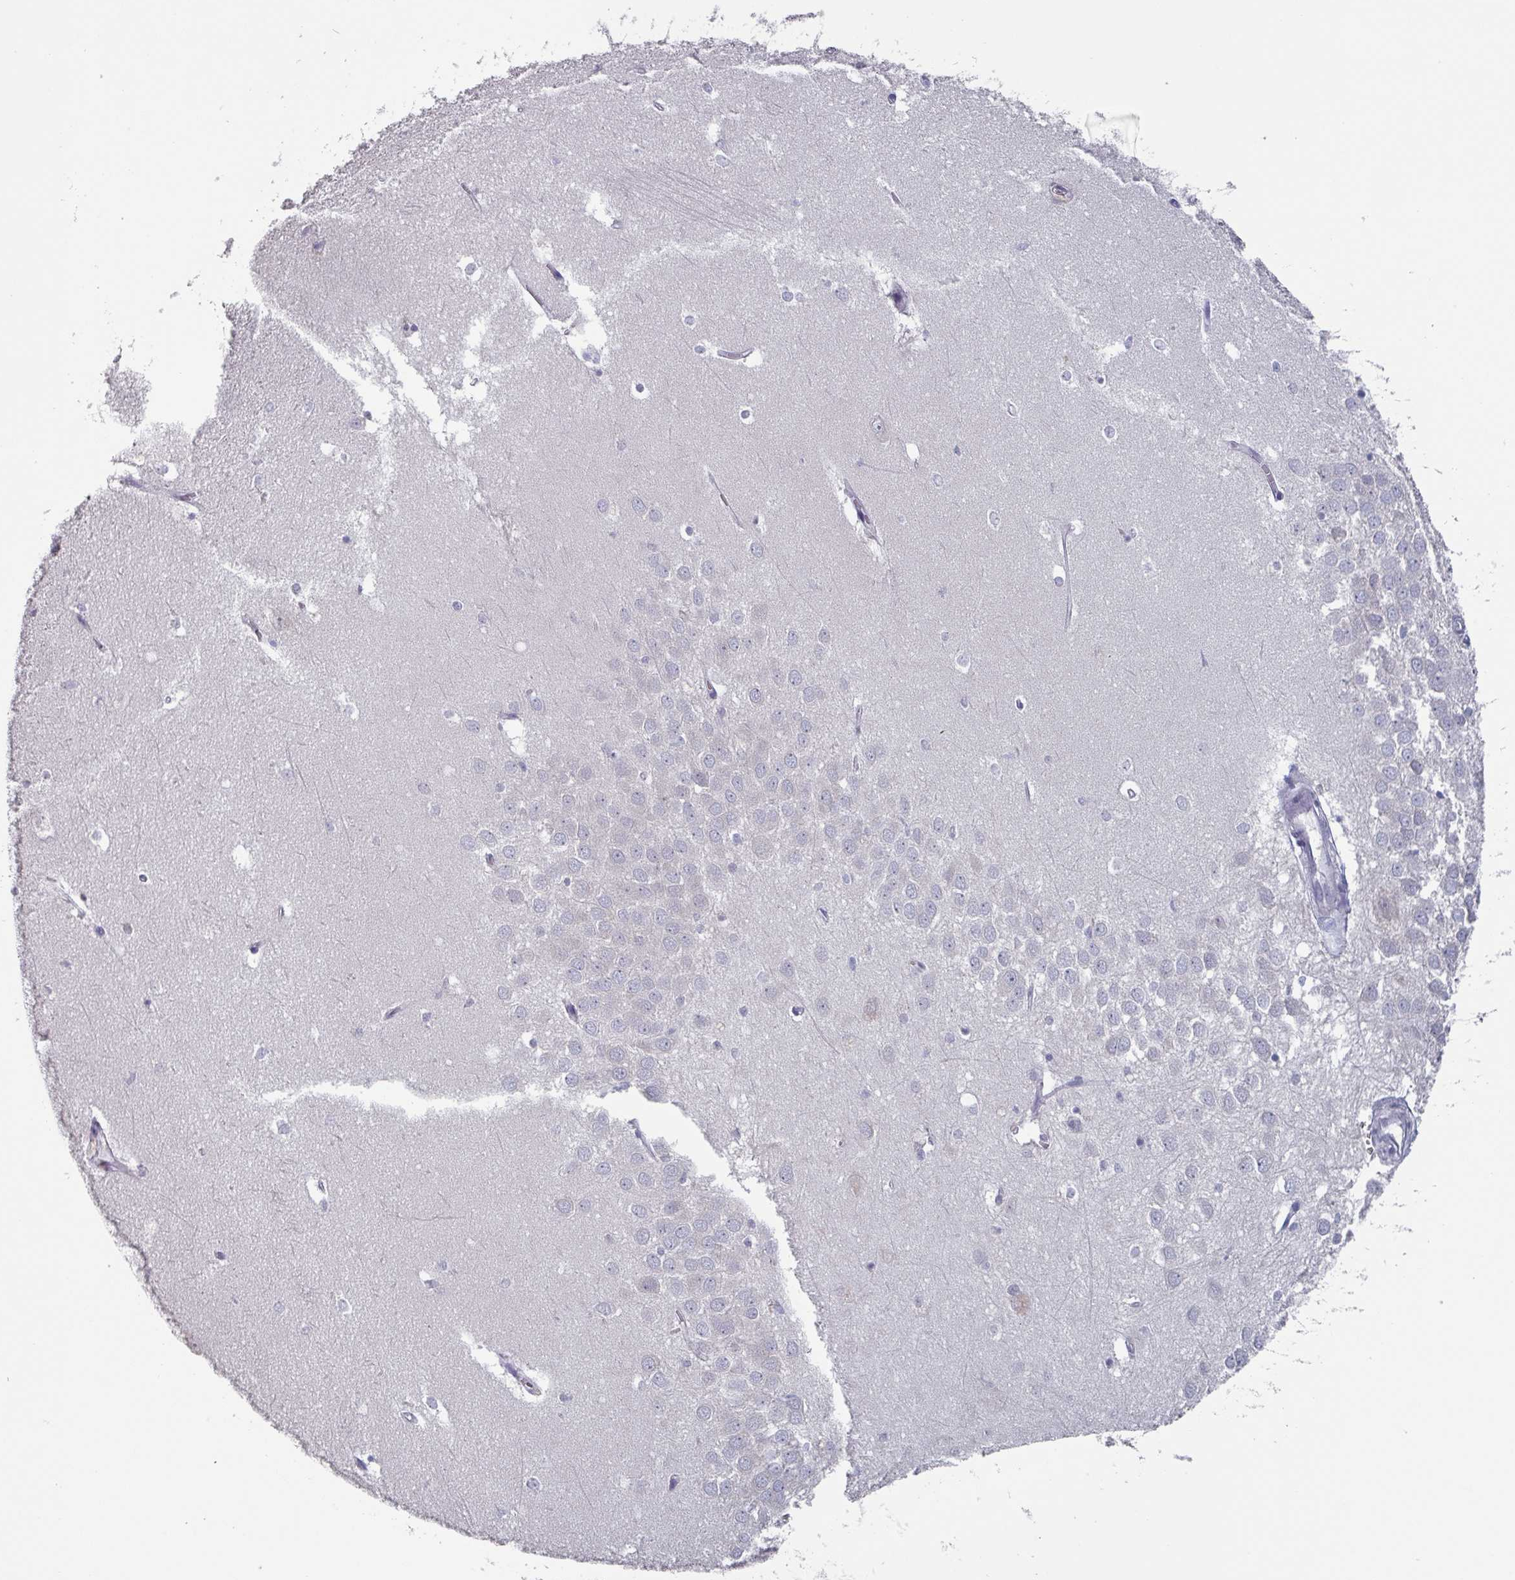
{"staining": {"intensity": "negative", "quantity": "none", "location": "none"}, "tissue": "hippocampus", "cell_type": "Glial cells", "image_type": "normal", "snomed": [{"axis": "morphology", "description": "Normal tissue, NOS"}, {"axis": "topography", "description": "Hippocampus"}], "caption": "IHC micrograph of normal hippocampus: human hippocampus stained with DAB displays no significant protein staining in glial cells. (Stains: DAB (3,3'-diaminobenzidine) immunohistochemistry with hematoxylin counter stain, Microscopy: brightfield microscopy at high magnification).", "gene": "PRAMEF7", "patient": {"sex": "female", "age": 64}}